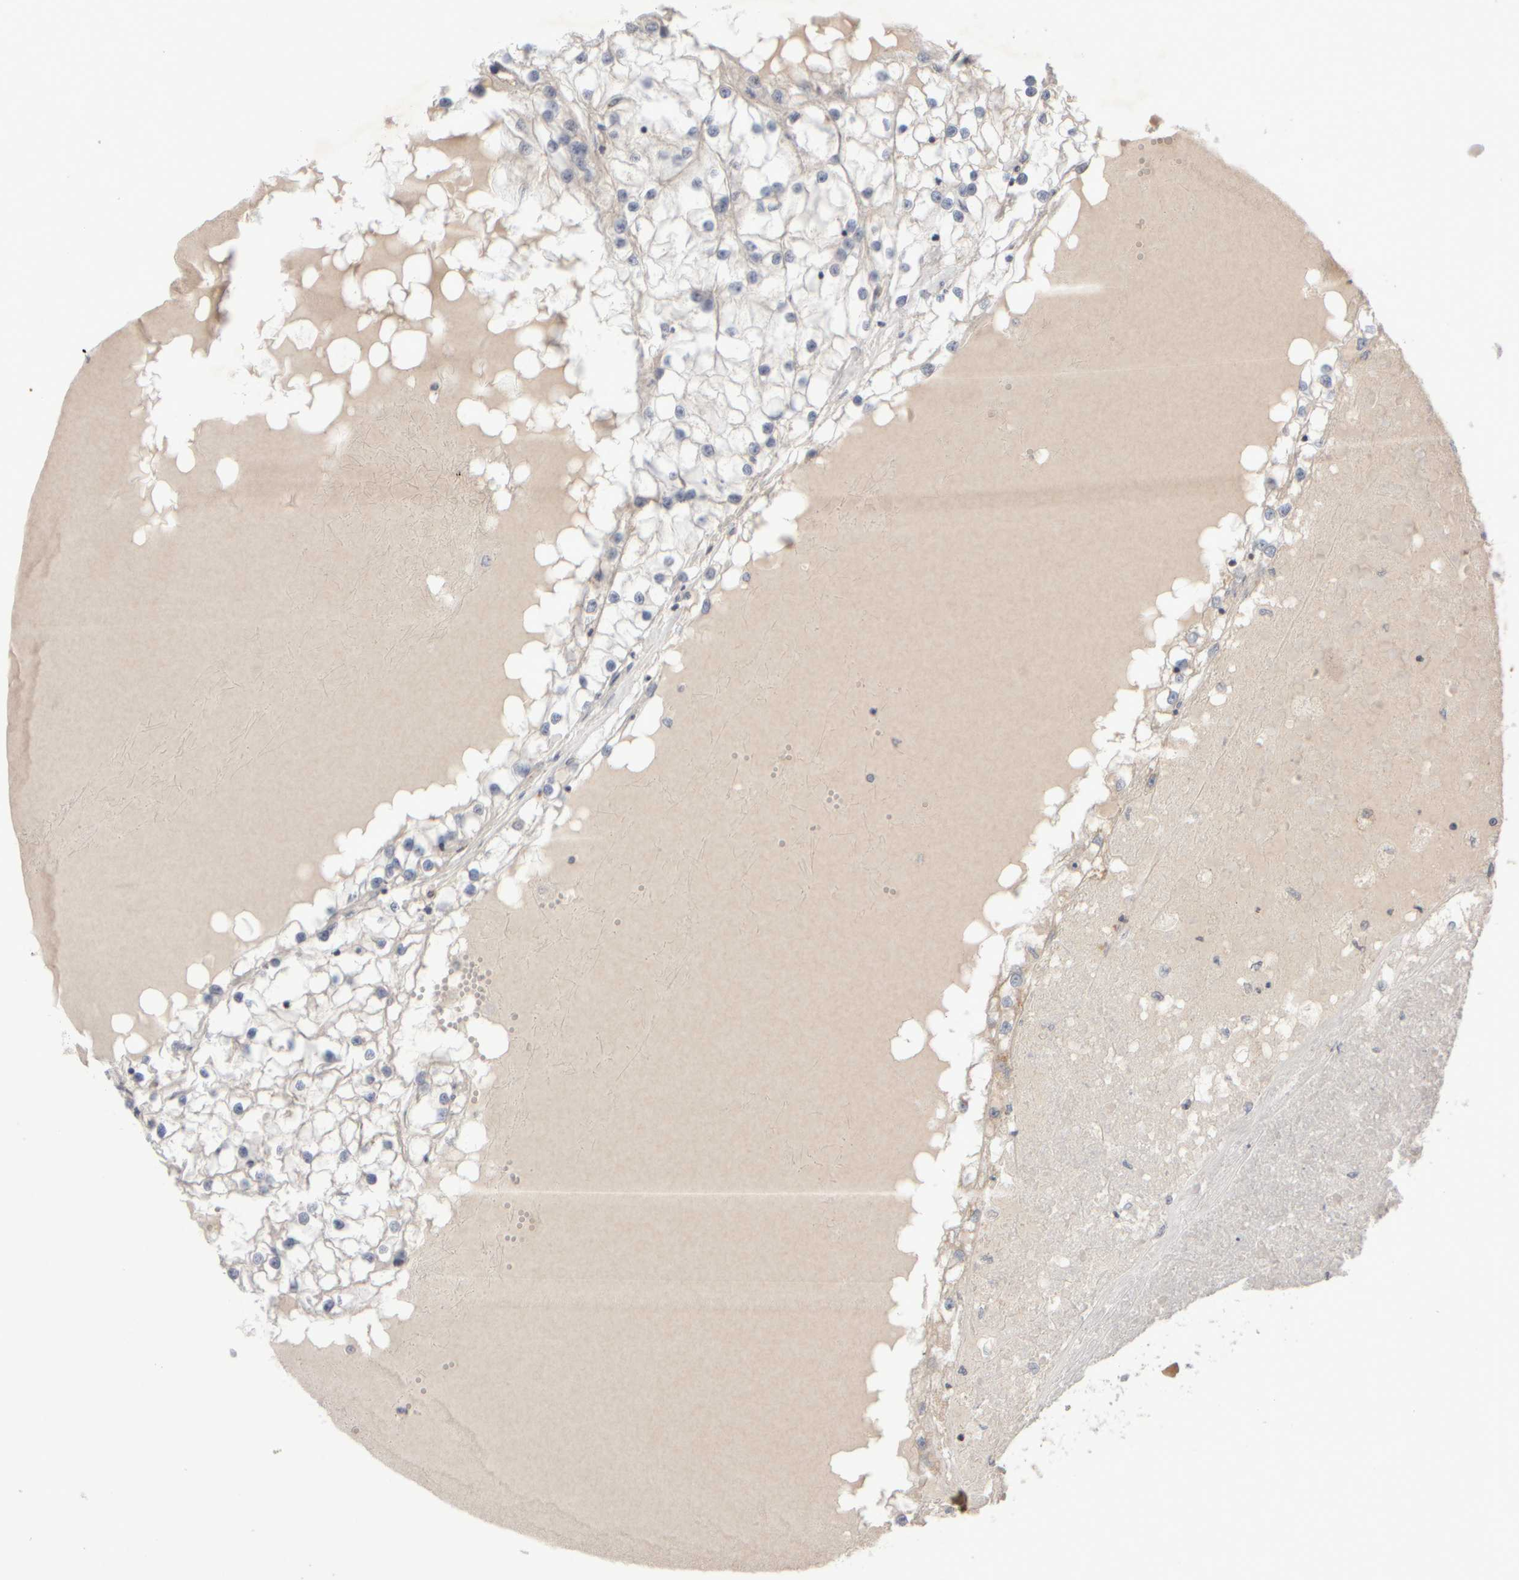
{"staining": {"intensity": "negative", "quantity": "none", "location": "none"}, "tissue": "renal cancer", "cell_type": "Tumor cells", "image_type": "cancer", "snomed": [{"axis": "morphology", "description": "Adenocarcinoma, NOS"}, {"axis": "topography", "description": "Kidney"}], "caption": "This is an immunohistochemistry image of renal cancer (adenocarcinoma). There is no staining in tumor cells.", "gene": "CHADL", "patient": {"sex": "male", "age": 68}}